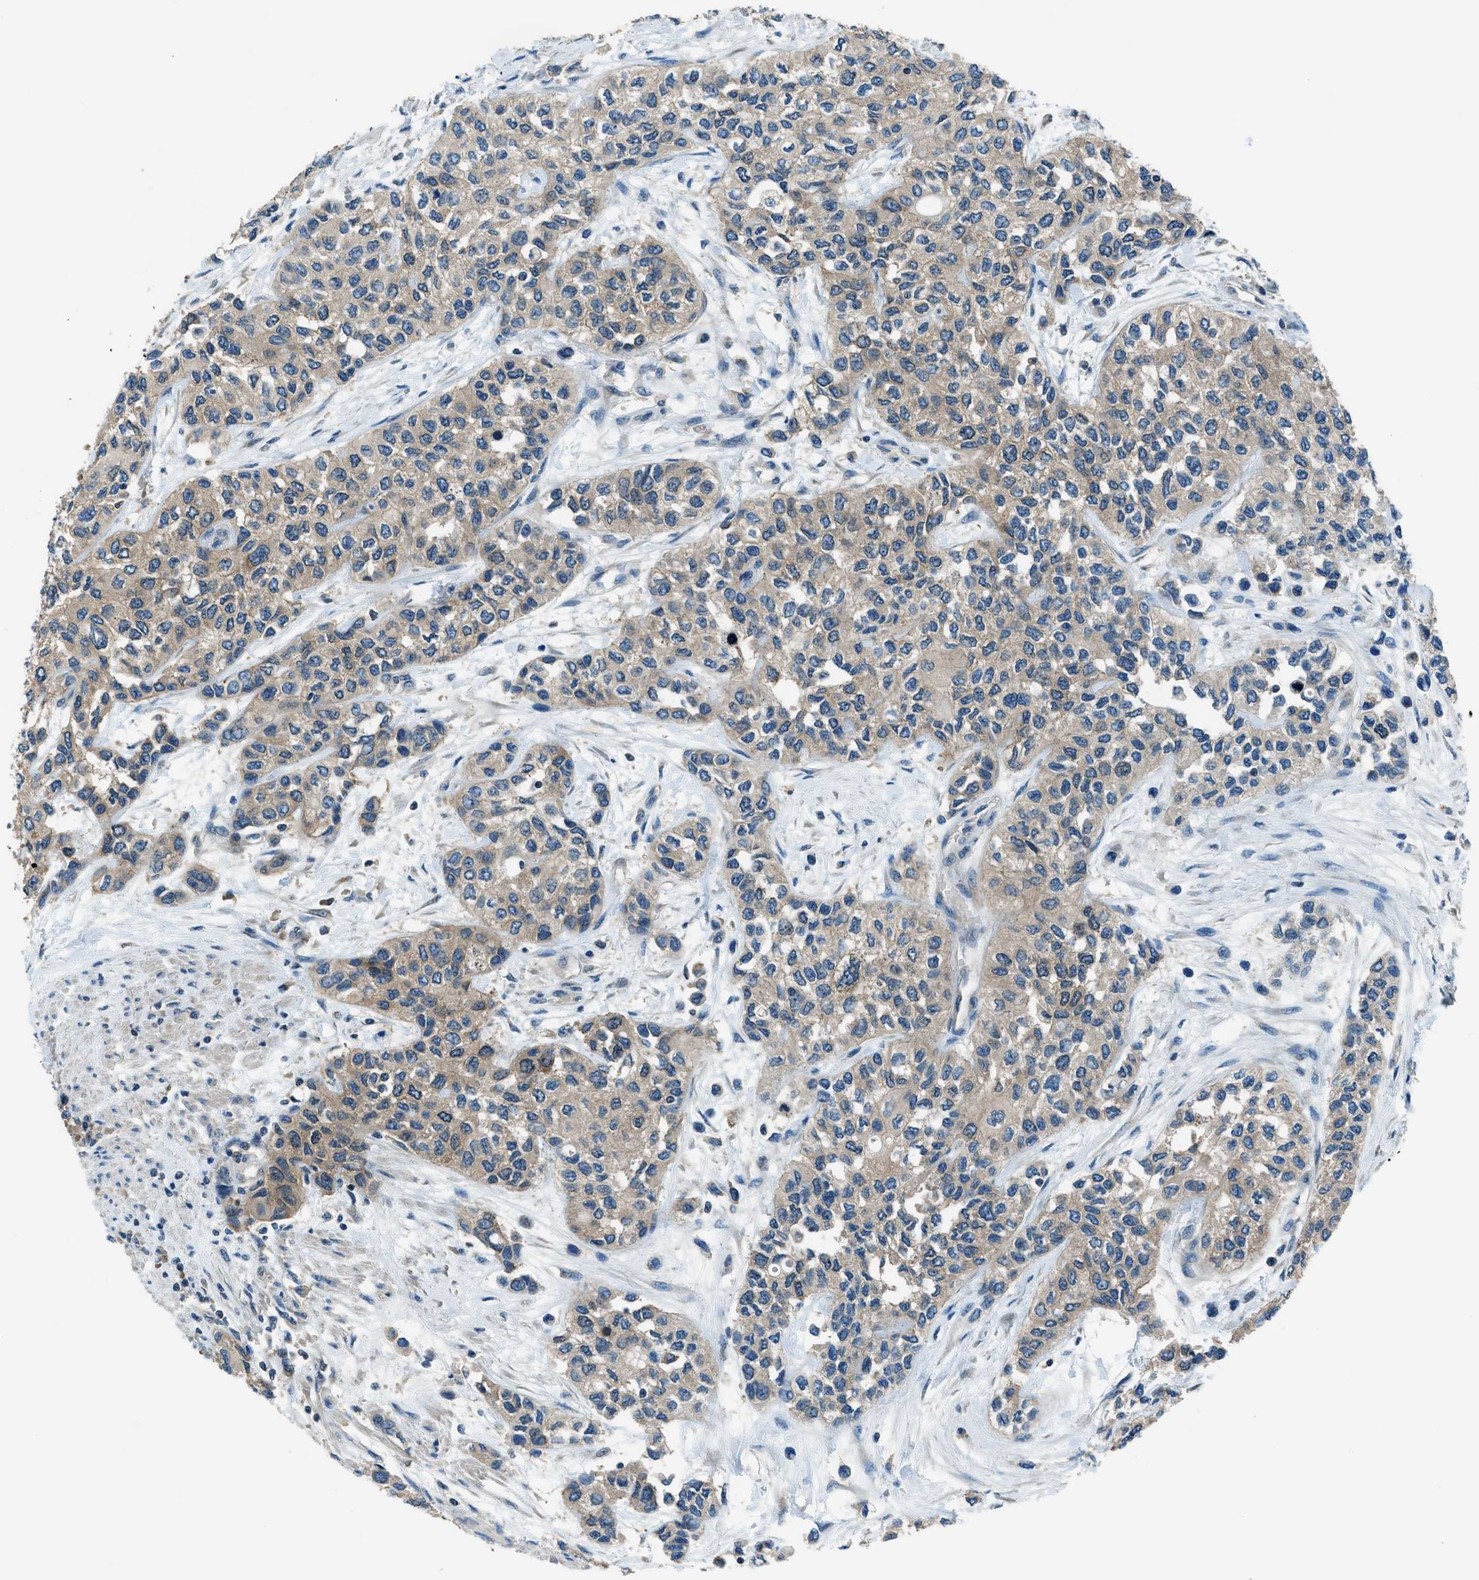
{"staining": {"intensity": "weak", "quantity": ">75%", "location": "cytoplasmic/membranous"}, "tissue": "urothelial cancer", "cell_type": "Tumor cells", "image_type": "cancer", "snomed": [{"axis": "morphology", "description": "Urothelial carcinoma, High grade"}, {"axis": "topography", "description": "Urinary bladder"}], "caption": "An image of urothelial cancer stained for a protein displays weak cytoplasmic/membranous brown staining in tumor cells.", "gene": "ARFGAP2", "patient": {"sex": "female", "age": 56}}